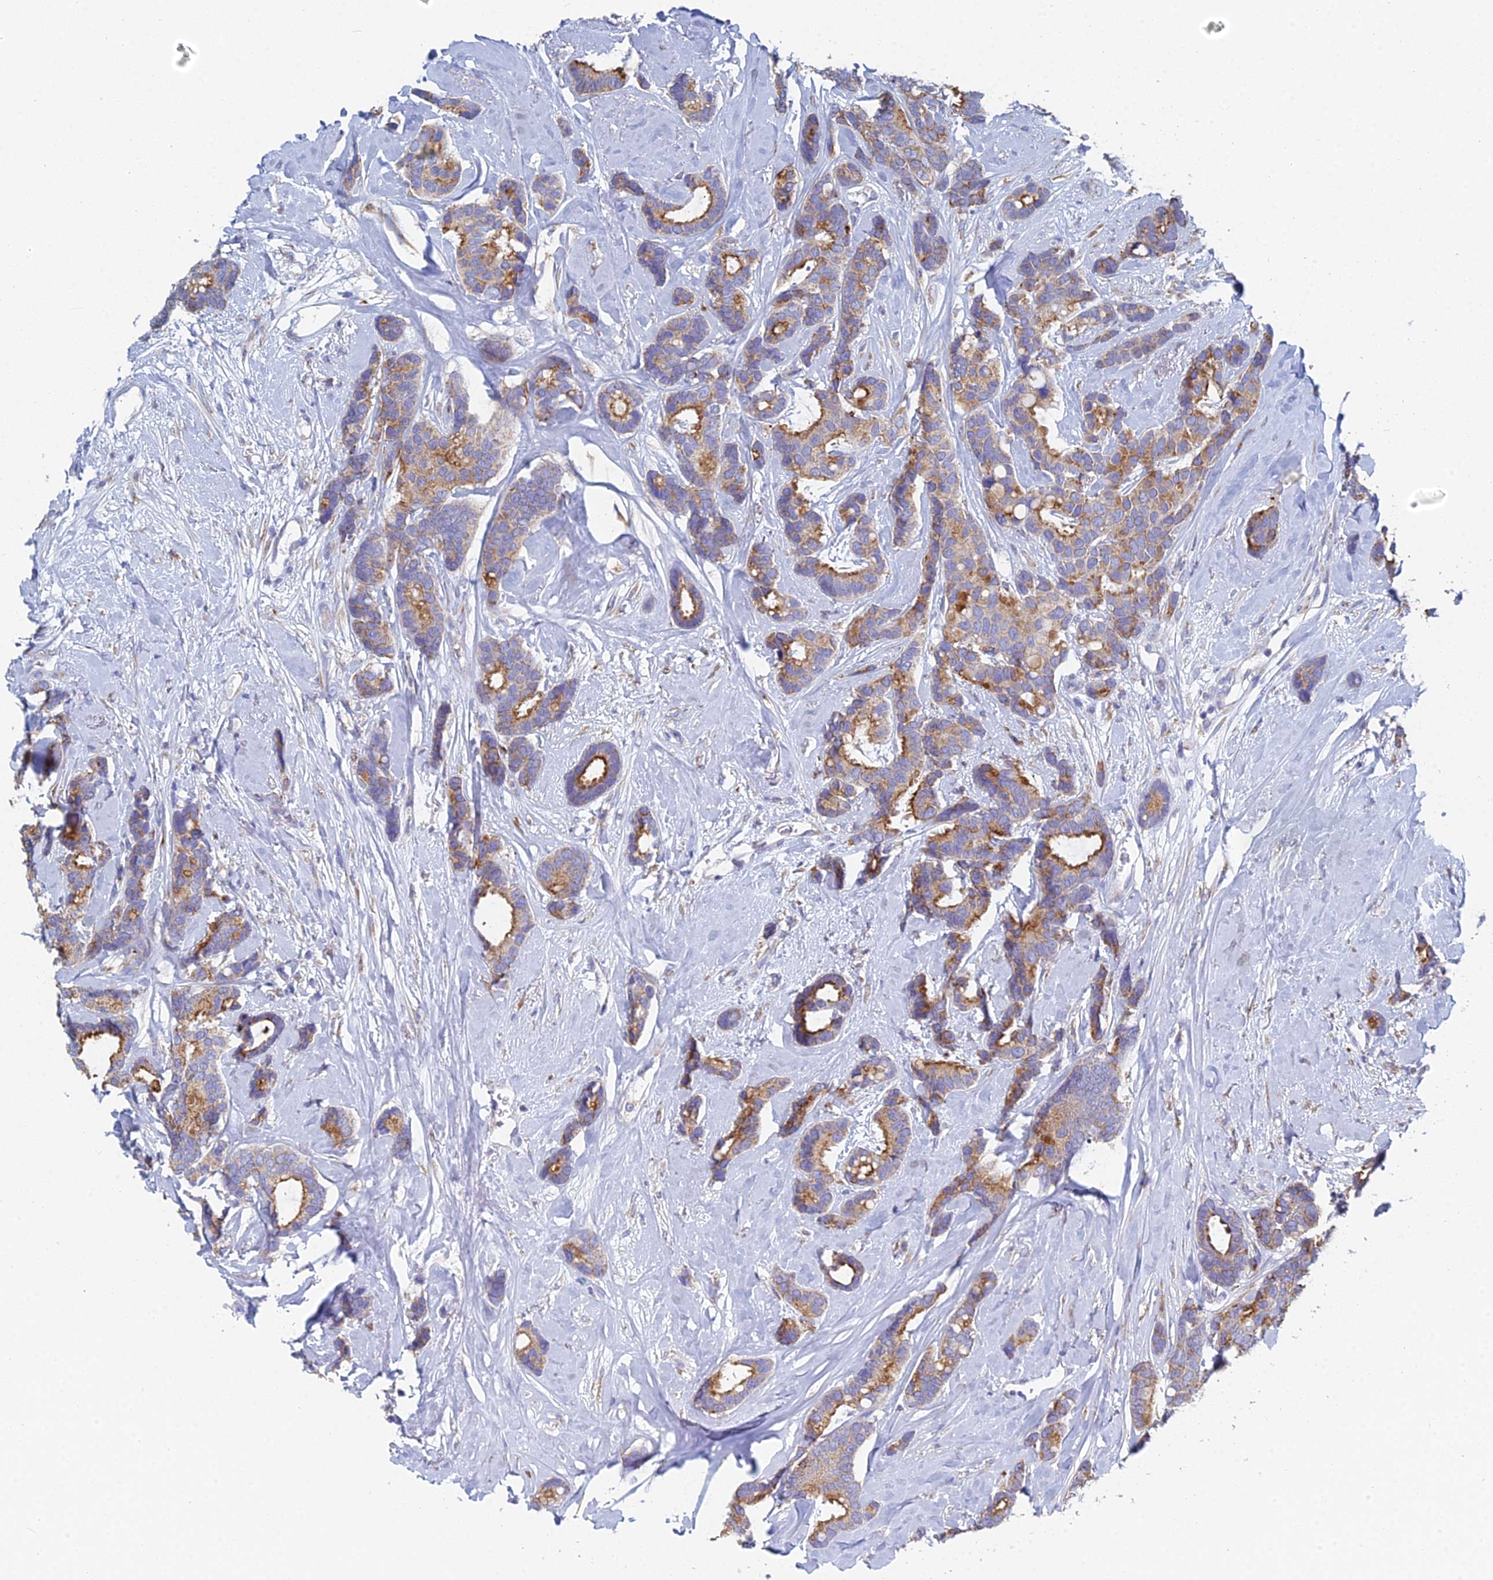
{"staining": {"intensity": "moderate", "quantity": "25%-75%", "location": "cytoplasmic/membranous"}, "tissue": "breast cancer", "cell_type": "Tumor cells", "image_type": "cancer", "snomed": [{"axis": "morphology", "description": "Duct carcinoma"}, {"axis": "topography", "description": "Breast"}], "caption": "Immunohistochemistry (IHC) staining of breast intraductal carcinoma, which displays medium levels of moderate cytoplasmic/membranous expression in about 25%-75% of tumor cells indicating moderate cytoplasmic/membranous protein staining. The staining was performed using DAB (brown) for protein detection and nuclei were counterstained in hematoxylin (blue).", "gene": "CRACR2B", "patient": {"sex": "female", "age": 87}}